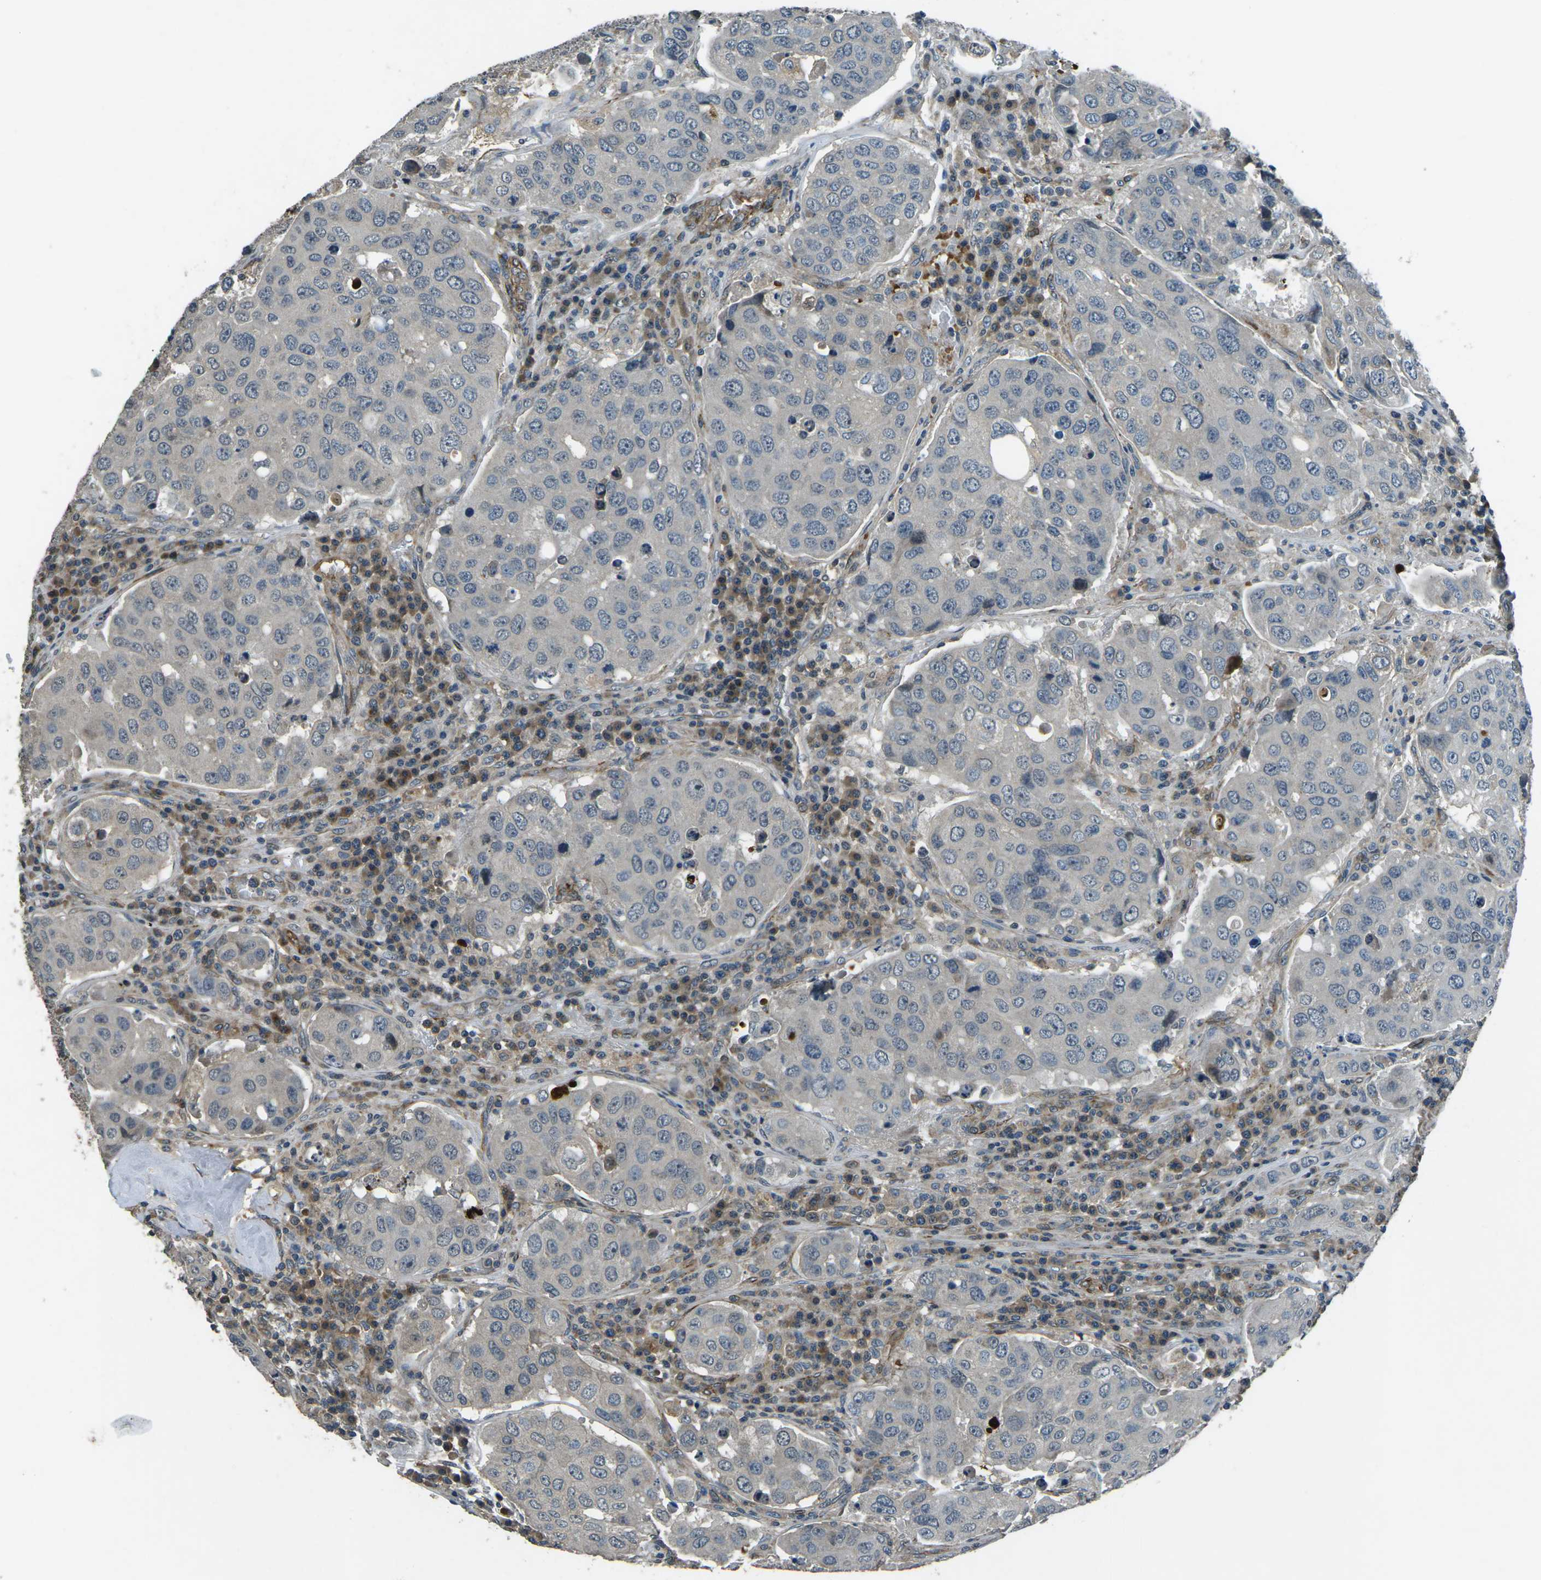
{"staining": {"intensity": "negative", "quantity": "none", "location": "none"}, "tissue": "urothelial cancer", "cell_type": "Tumor cells", "image_type": "cancer", "snomed": [{"axis": "morphology", "description": "Urothelial carcinoma, High grade"}, {"axis": "topography", "description": "Lymph node"}, {"axis": "topography", "description": "Urinary bladder"}], "caption": "The histopathology image demonstrates no significant staining in tumor cells of urothelial cancer. (Brightfield microscopy of DAB immunohistochemistry at high magnification).", "gene": "AFAP1", "patient": {"sex": "male", "age": 51}}